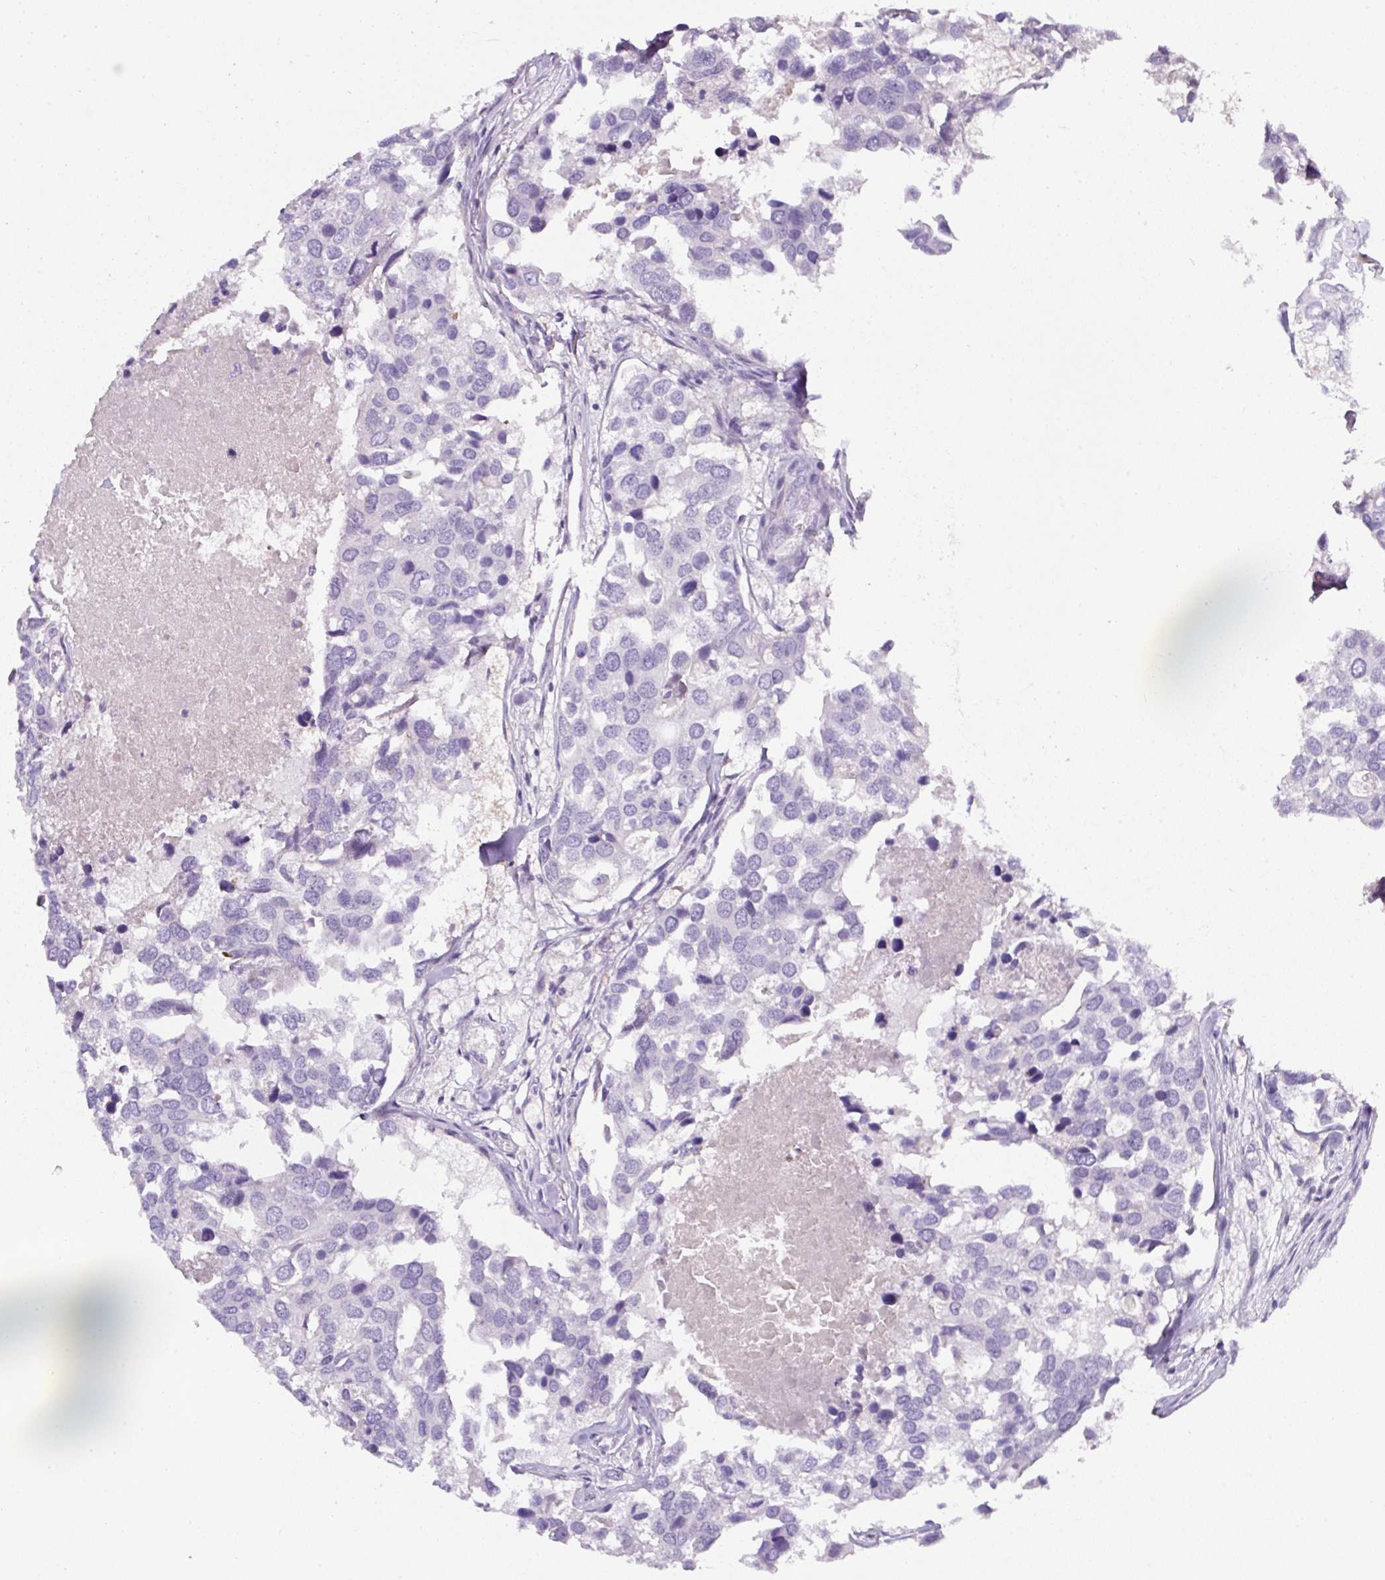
{"staining": {"intensity": "negative", "quantity": "none", "location": "none"}, "tissue": "breast cancer", "cell_type": "Tumor cells", "image_type": "cancer", "snomed": [{"axis": "morphology", "description": "Duct carcinoma"}, {"axis": "topography", "description": "Breast"}], "caption": "This is a photomicrograph of IHC staining of infiltrating ductal carcinoma (breast), which shows no staining in tumor cells.", "gene": "OR14A2", "patient": {"sex": "female", "age": 83}}